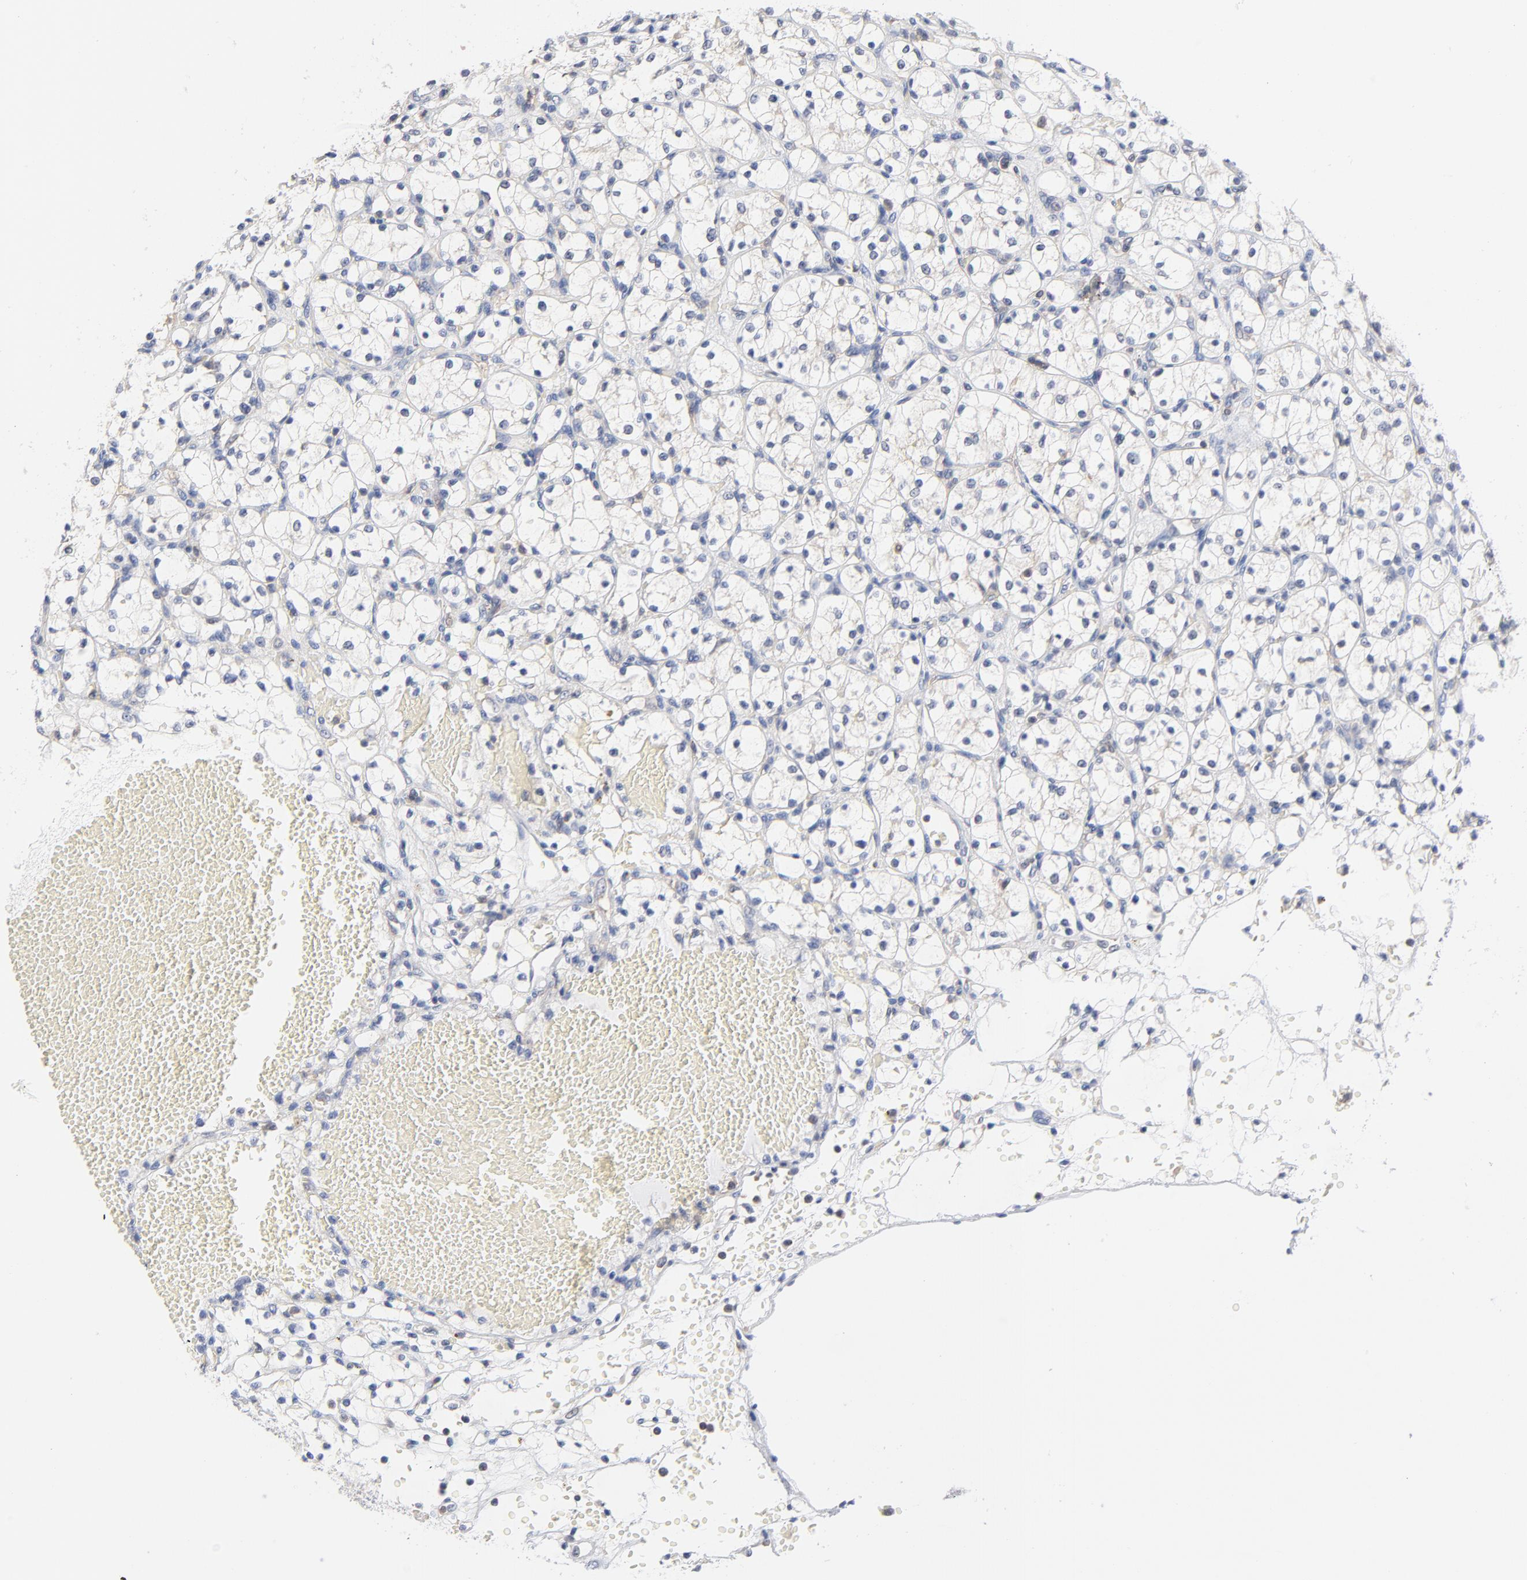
{"staining": {"intensity": "negative", "quantity": "none", "location": "none"}, "tissue": "renal cancer", "cell_type": "Tumor cells", "image_type": "cancer", "snomed": [{"axis": "morphology", "description": "Adenocarcinoma, NOS"}, {"axis": "topography", "description": "Kidney"}], "caption": "Immunohistochemical staining of human adenocarcinoma (renal) displays no significant staining in tumor cells.", "gene": "CAB39L", "patient": {"sex": "female", "age": 60}}